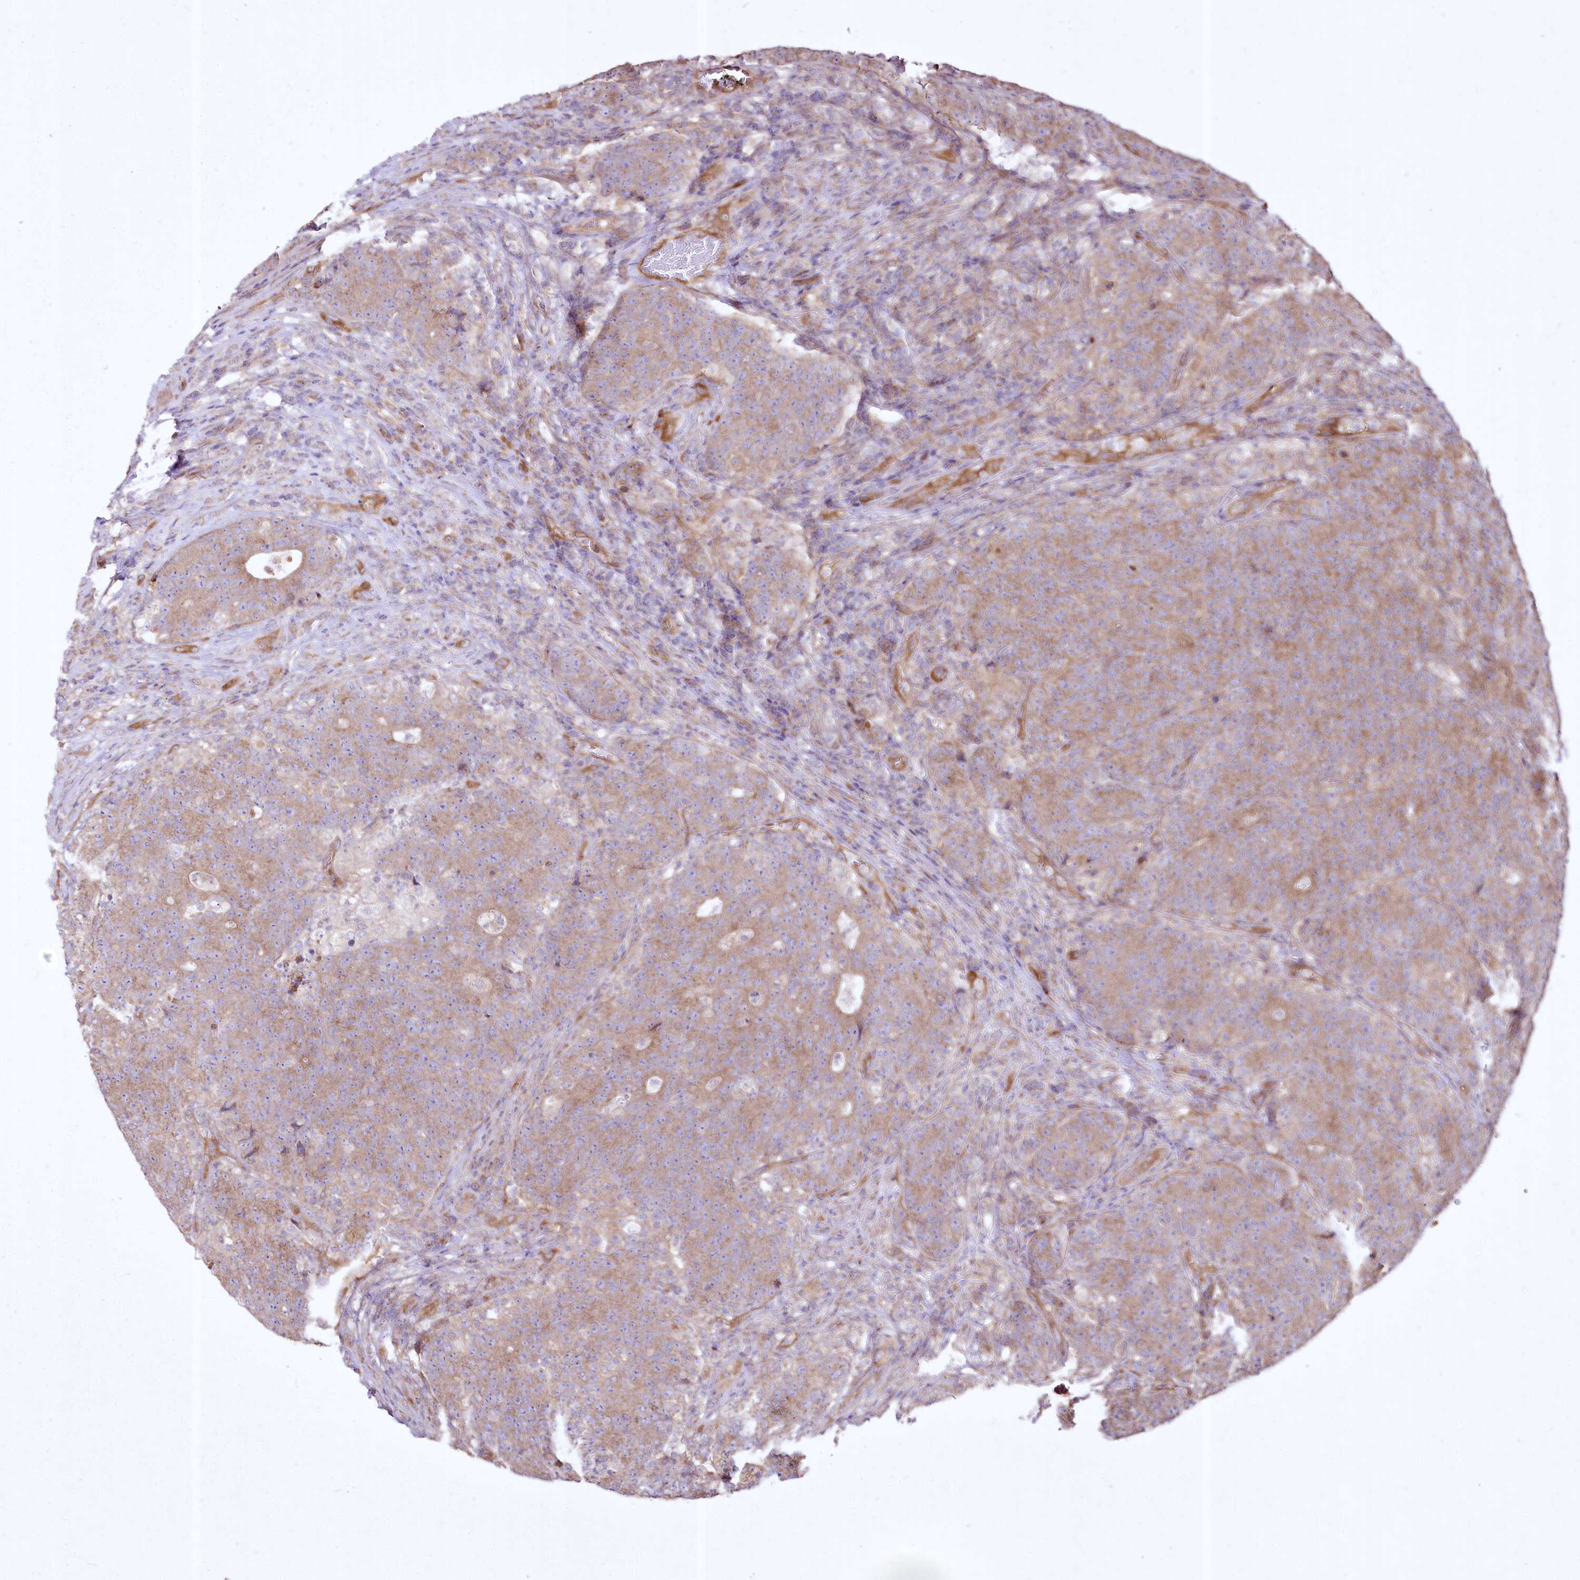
{"staining": {"intensity": "moderate", "quantity": ">75%", "location": "cytoplasmic/membranous"}, "tissue": "colorectal cancer", "cell_type": "Tumor cells", "image_type": "cancer", "snomed": [{"axis": "morphology", "description": "Adenocarcinoma, NOS"}, {"axis": "topography", "description": "Colon"}], "caption": "This micrograph shows IHC staining of adenocarcinoma (colorectal), with medium moderate cytoplasmic/membranous staining in approximately >75% of tumor cells.", "gene": "SH3TC1", "patient": {"sex": "female", "age": 75}}